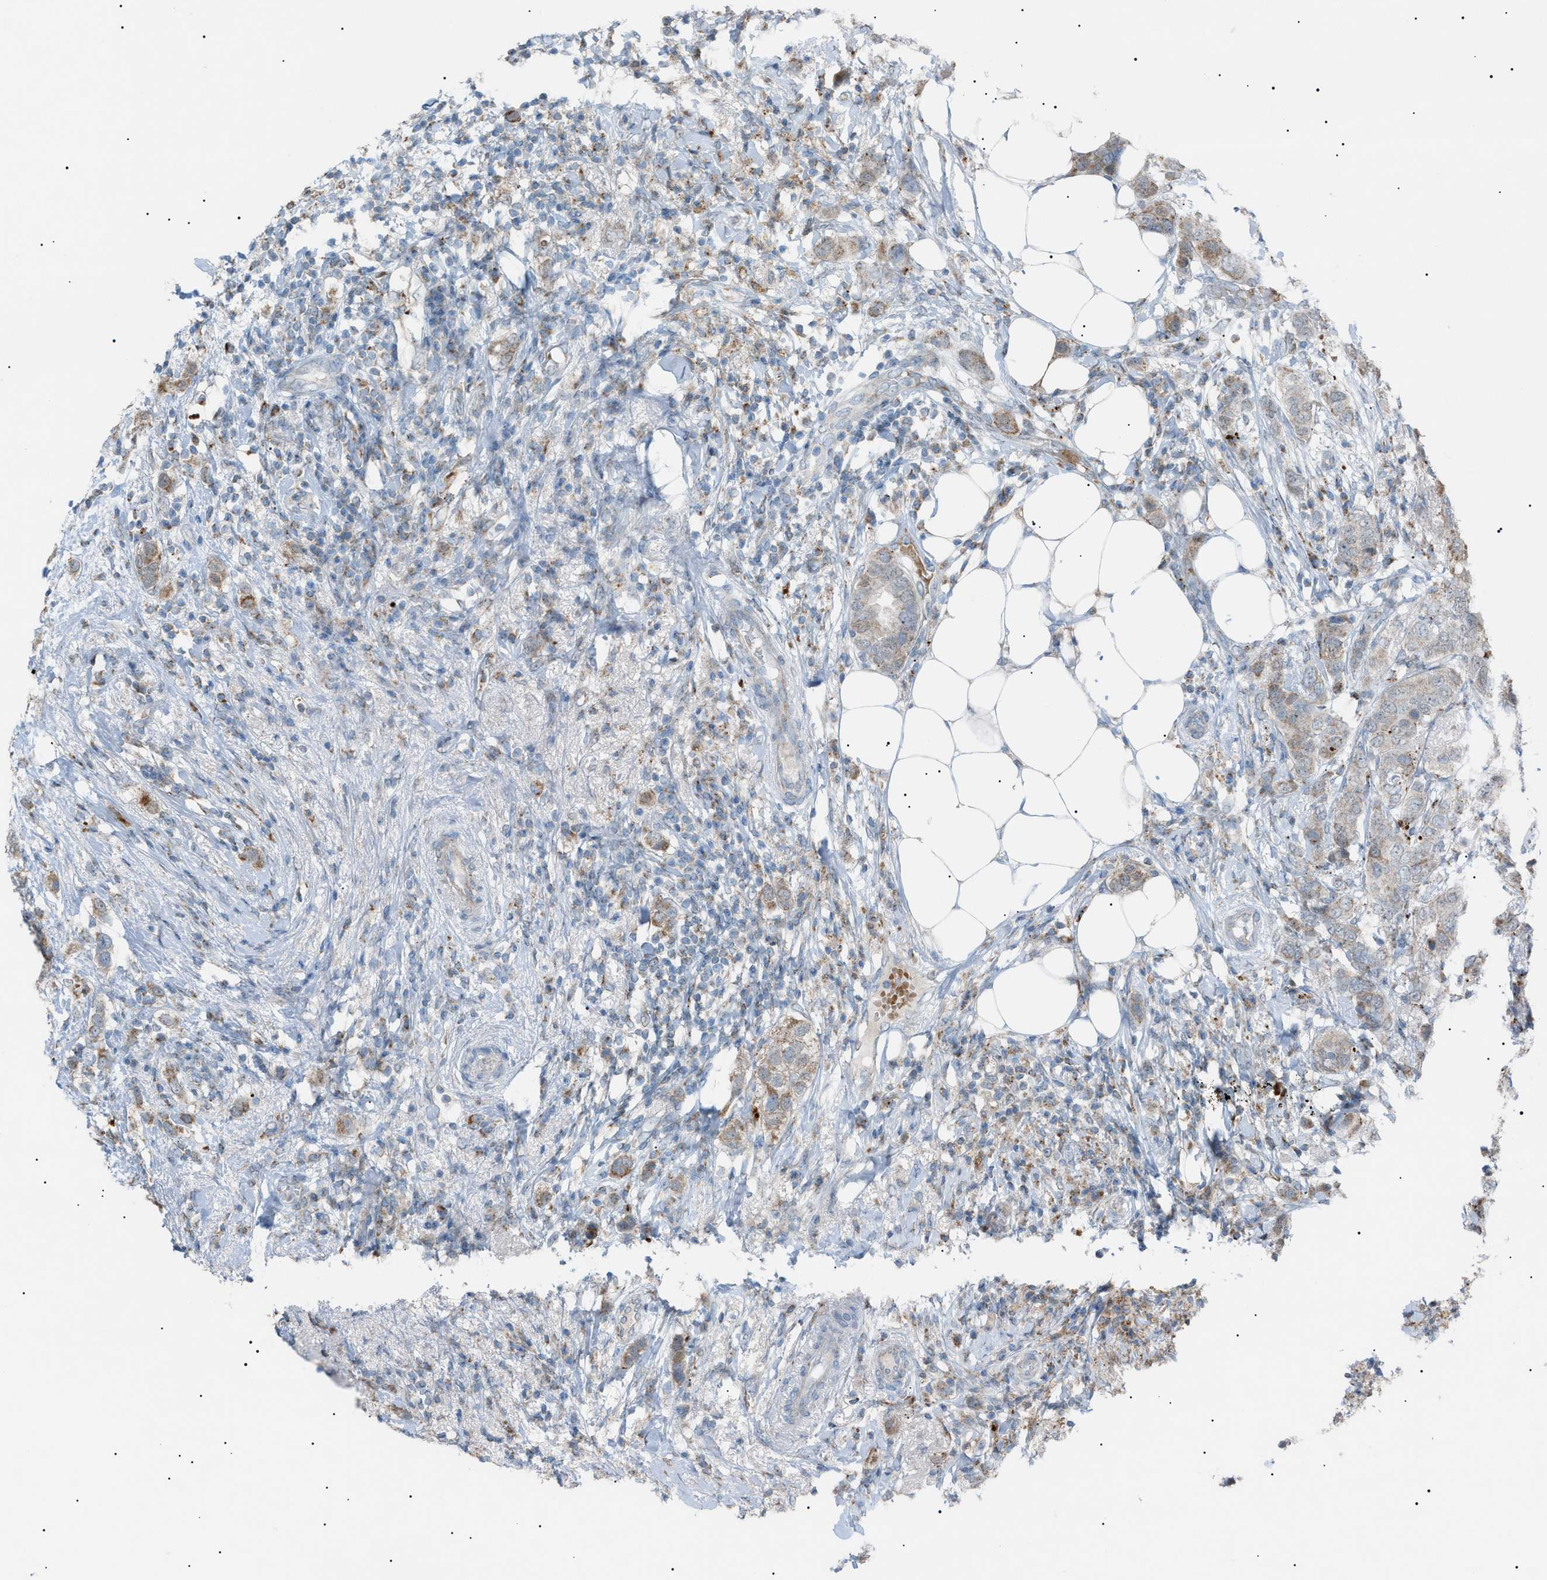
{"staining": {"intensity": "weak", "quantity": "25%-75%", "location": "cytoplasmic/membranous"}, "tissue": "breast cancer", "cell_type": "Tumor cells", "image_type": "cancer", "snomed": [{"axis": "morphology", "description": "Duct carcinoma"}, {"axis": "topography", "description": "Breast"}], "caption": "DAB immunohistochemical staining of human breast cancer reveals weak cytoplasmic/membranous protein expression in approximately 25%-75% of tumor cells. (DAB (3,3'-diaminobenzidine) IHC with brightfield microscopy, high magnification).", "gene": "ZNF516", "patient": {"sex": "female", "age": 50}}